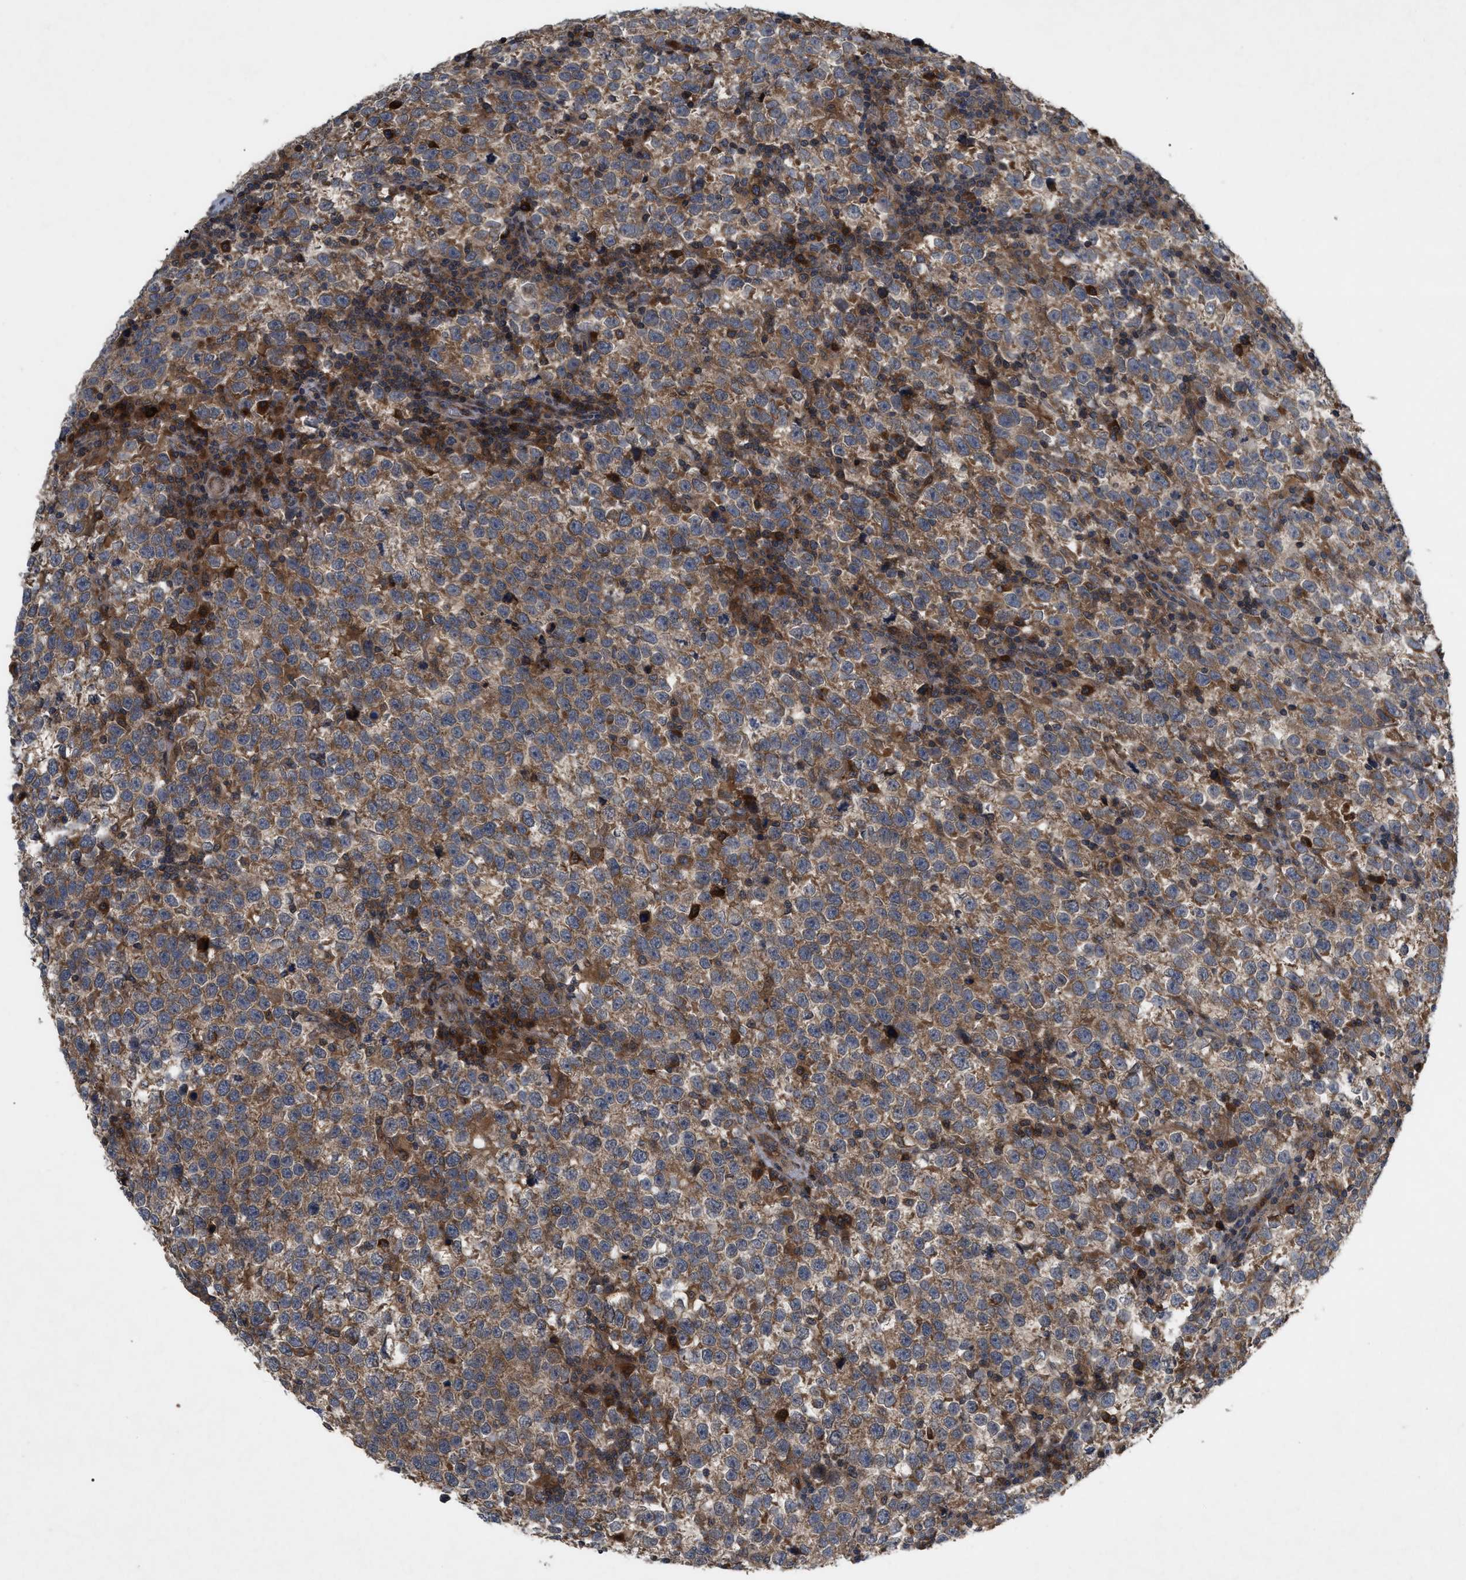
{"staining": {"intensity": "moderate", "quantity": ">75%", "location": "cytoplasmic/membranous"}, "tissue": "testis cancer", "cell_type": "Tumor cells", "image_type": "cancer", "snomed": [{"axis": "morphology", "description": "Normal tissue, NOS"}, {"axis": "morphology", "description": "Seminoma, NOS"}, {"axis": "topography", "description": "Testis"}], "caption": "An image showing moderate cytoplasmic/membranous positivity in about >75% of tumor cells in testis cancer (seminoma), as visualized by brown immunohistochemical staining.", "gene": "RAB2A", "patient": {"sex": "male", "age": 43}}